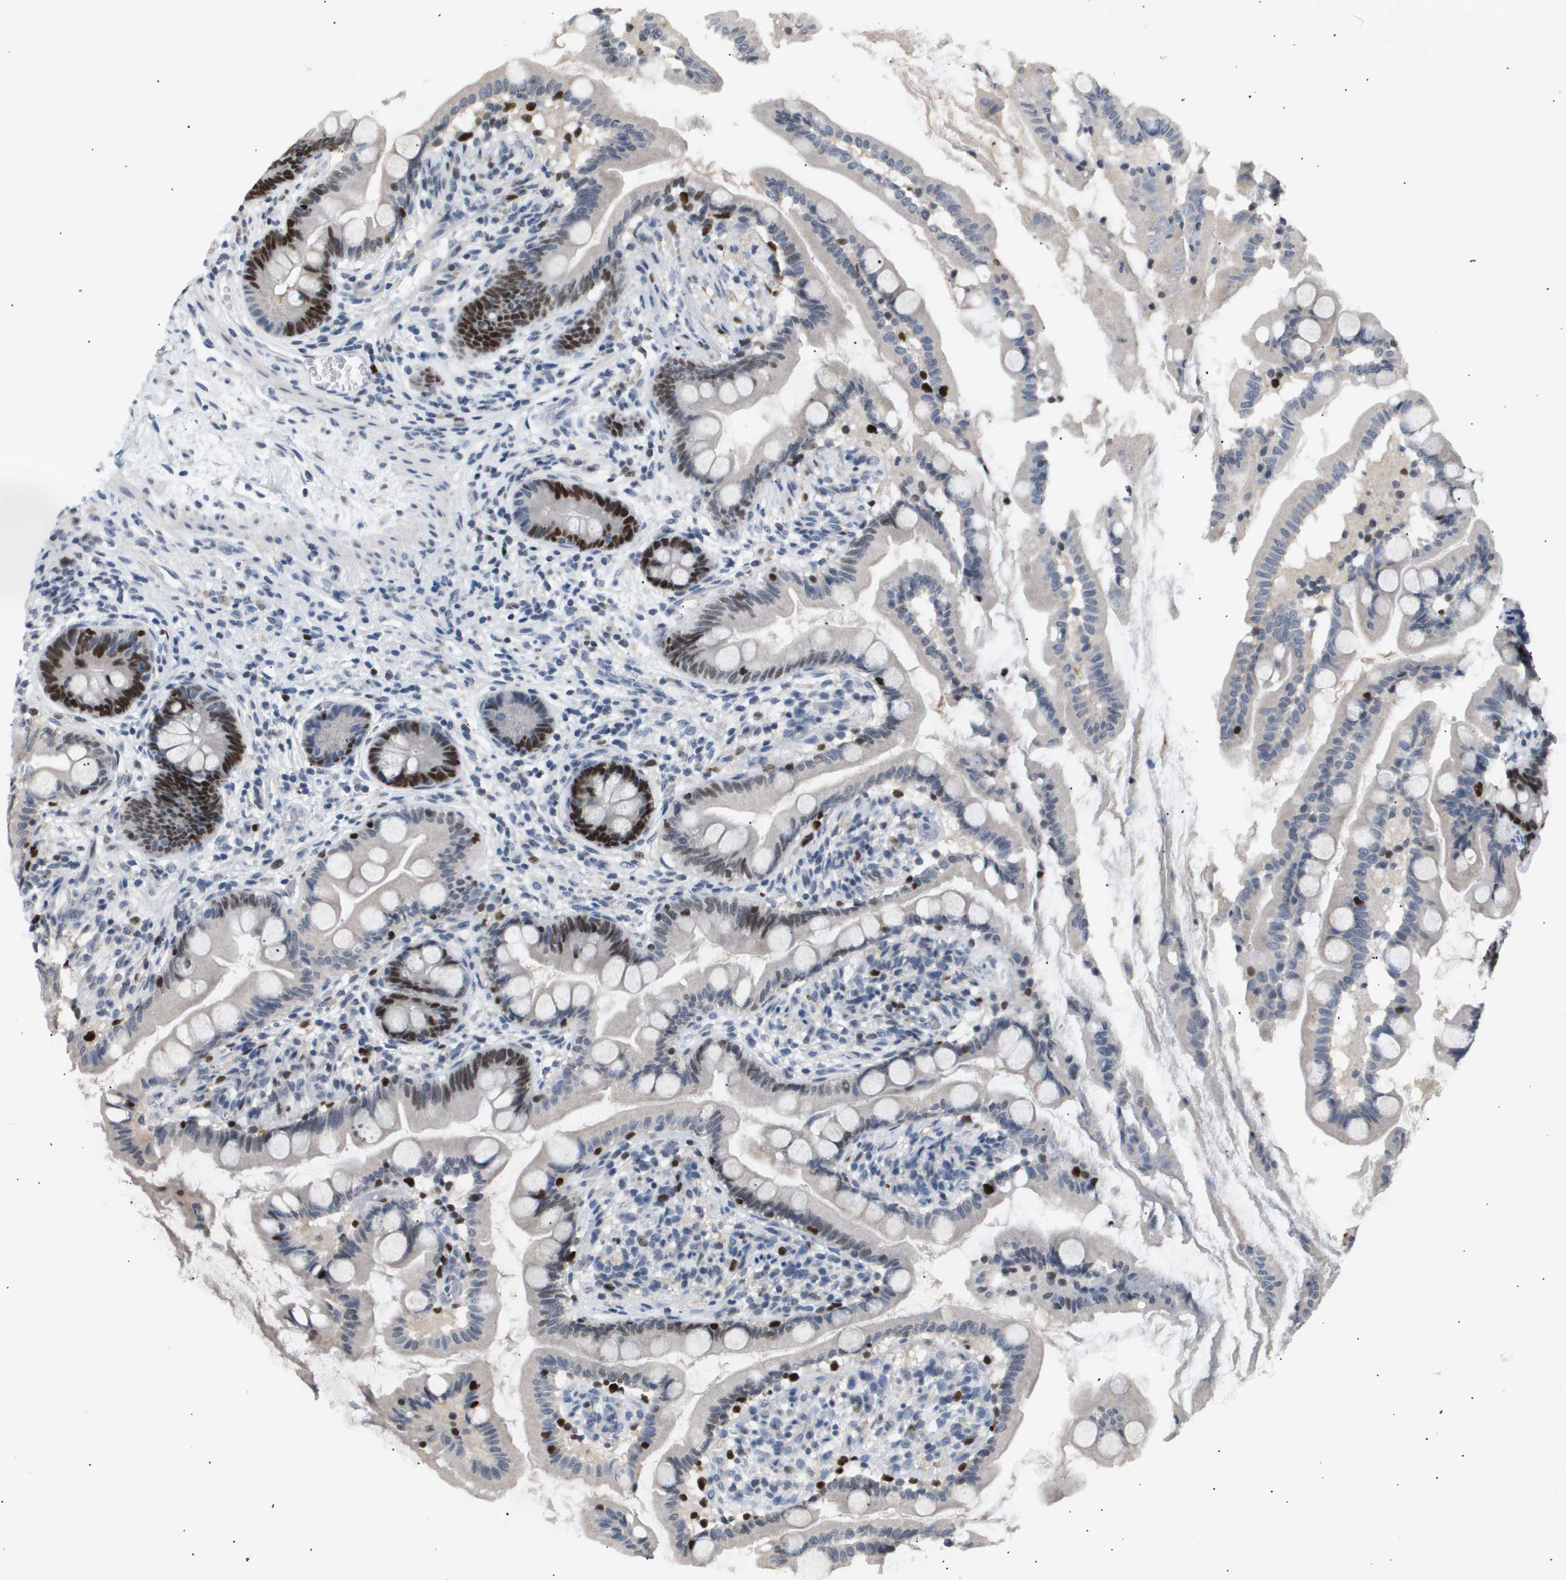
{"staining": {"intensity": "strong", "quantity": "<25%", "location": "nuclear"}, "tissue": "small intestine", "cell_type": "Glandular cells", "image_type": "normal", "snomed": [{"axis": "morphology", "description": "Normal tissue, NOS"}, {"axis": "topography", "description": "Small intestine"}], "caption": "Immunohistochemistry image of unremarkable small intestine stained for a protein (brown), which demonstrates medium levels of strong nuclear expression in about <25% of glandular cells.", "gene": "ANAPC2", "patient": {"sex": "female", "age": 56}}